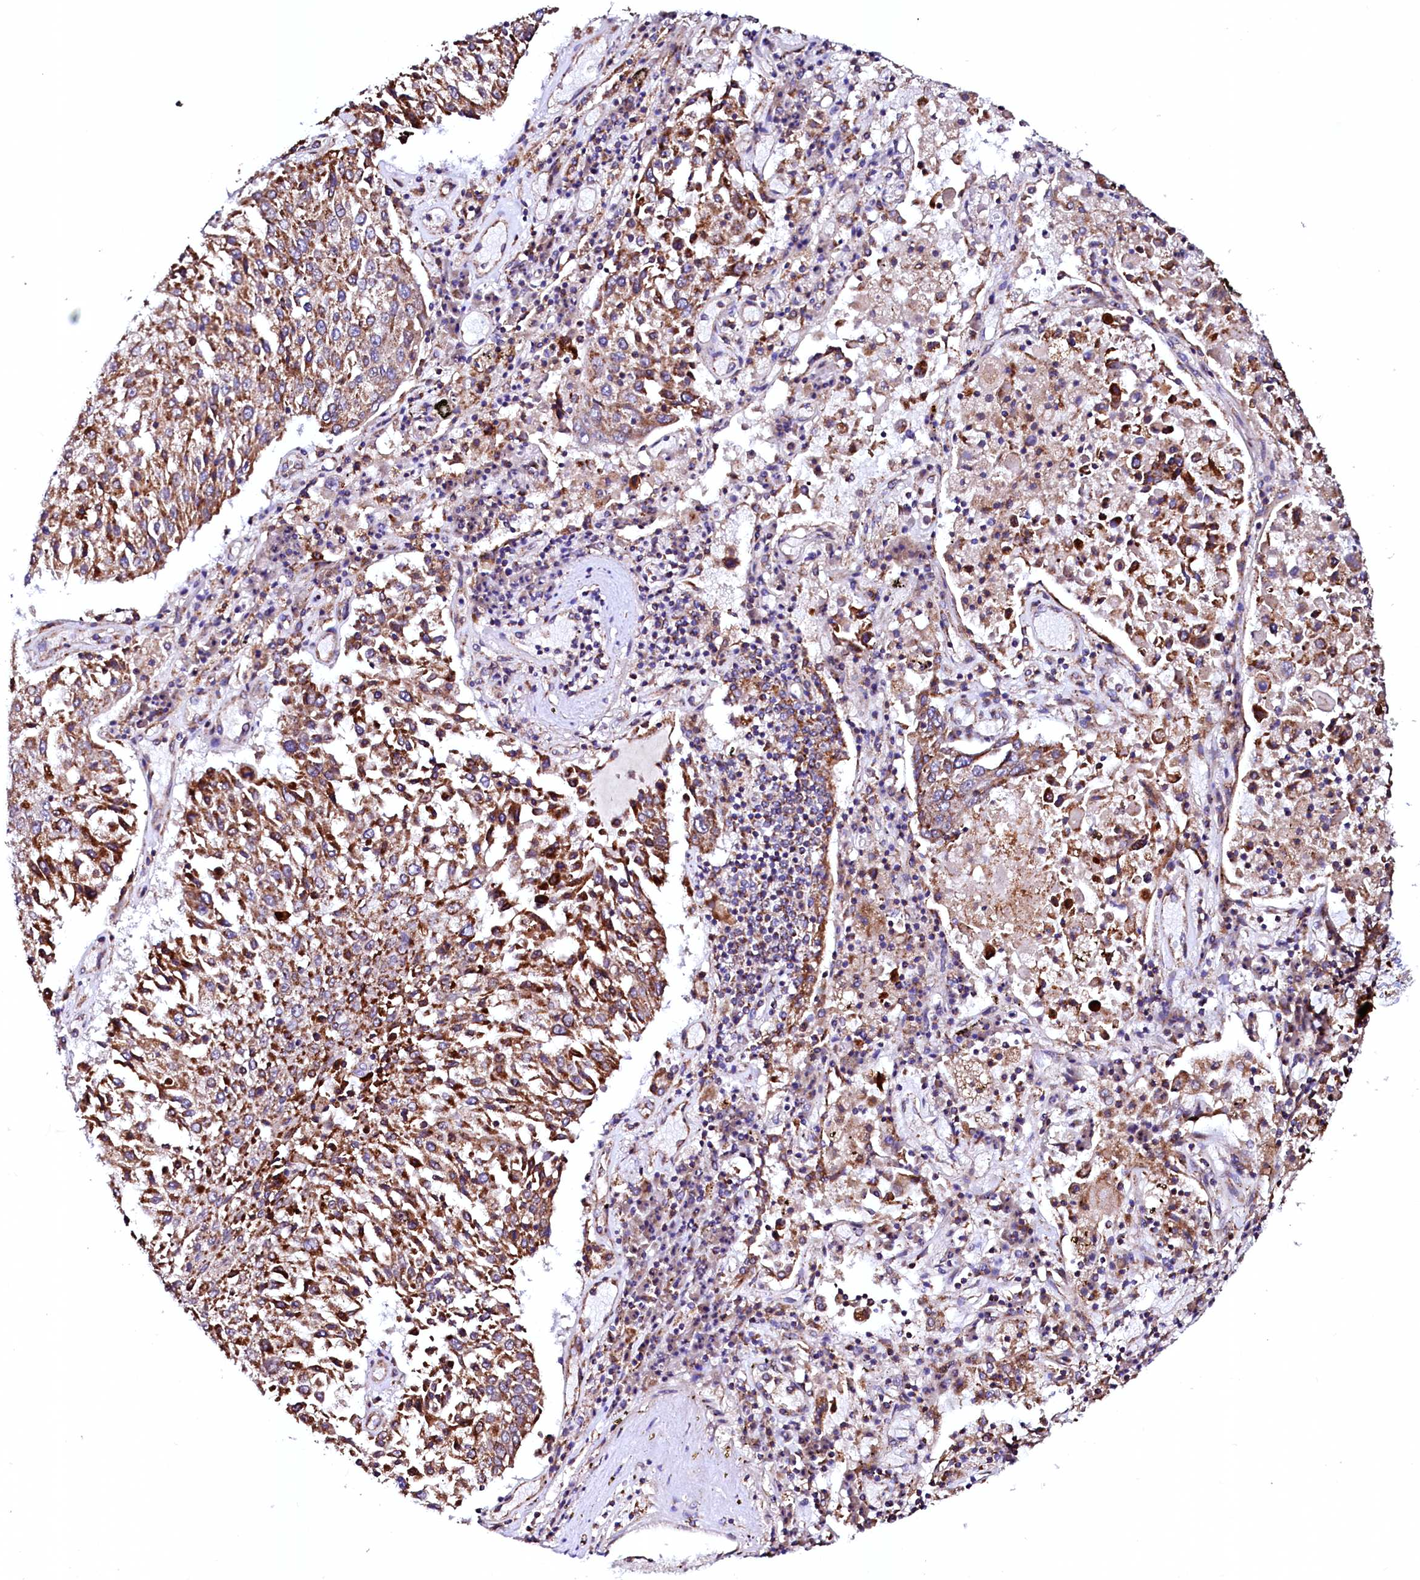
{"staining": {"intensity": "moderate", "quantity": ">75%", "location": "cytoplasmic/membranous"}, "tissue": "lung cancer", "cell_type": "Tumor cells", "image_type": "cancer", "snomed": [{"axis": "morphology", "description": "Squamous cell carcinoma, NOS"}, {"axis": "topography", "description": "Lung"}], "caption": "Moderate cytoplasmic/membranous positivity is appreciated in about >75% of tumor cells in lung cancer. The protein of interest is stained brown, and the nuclei are stained in blue (DAB IHC with brightfield microscopy, high magnification).", "gene": "UBE3C", "patient": {"sex": "male", "age": 65}}